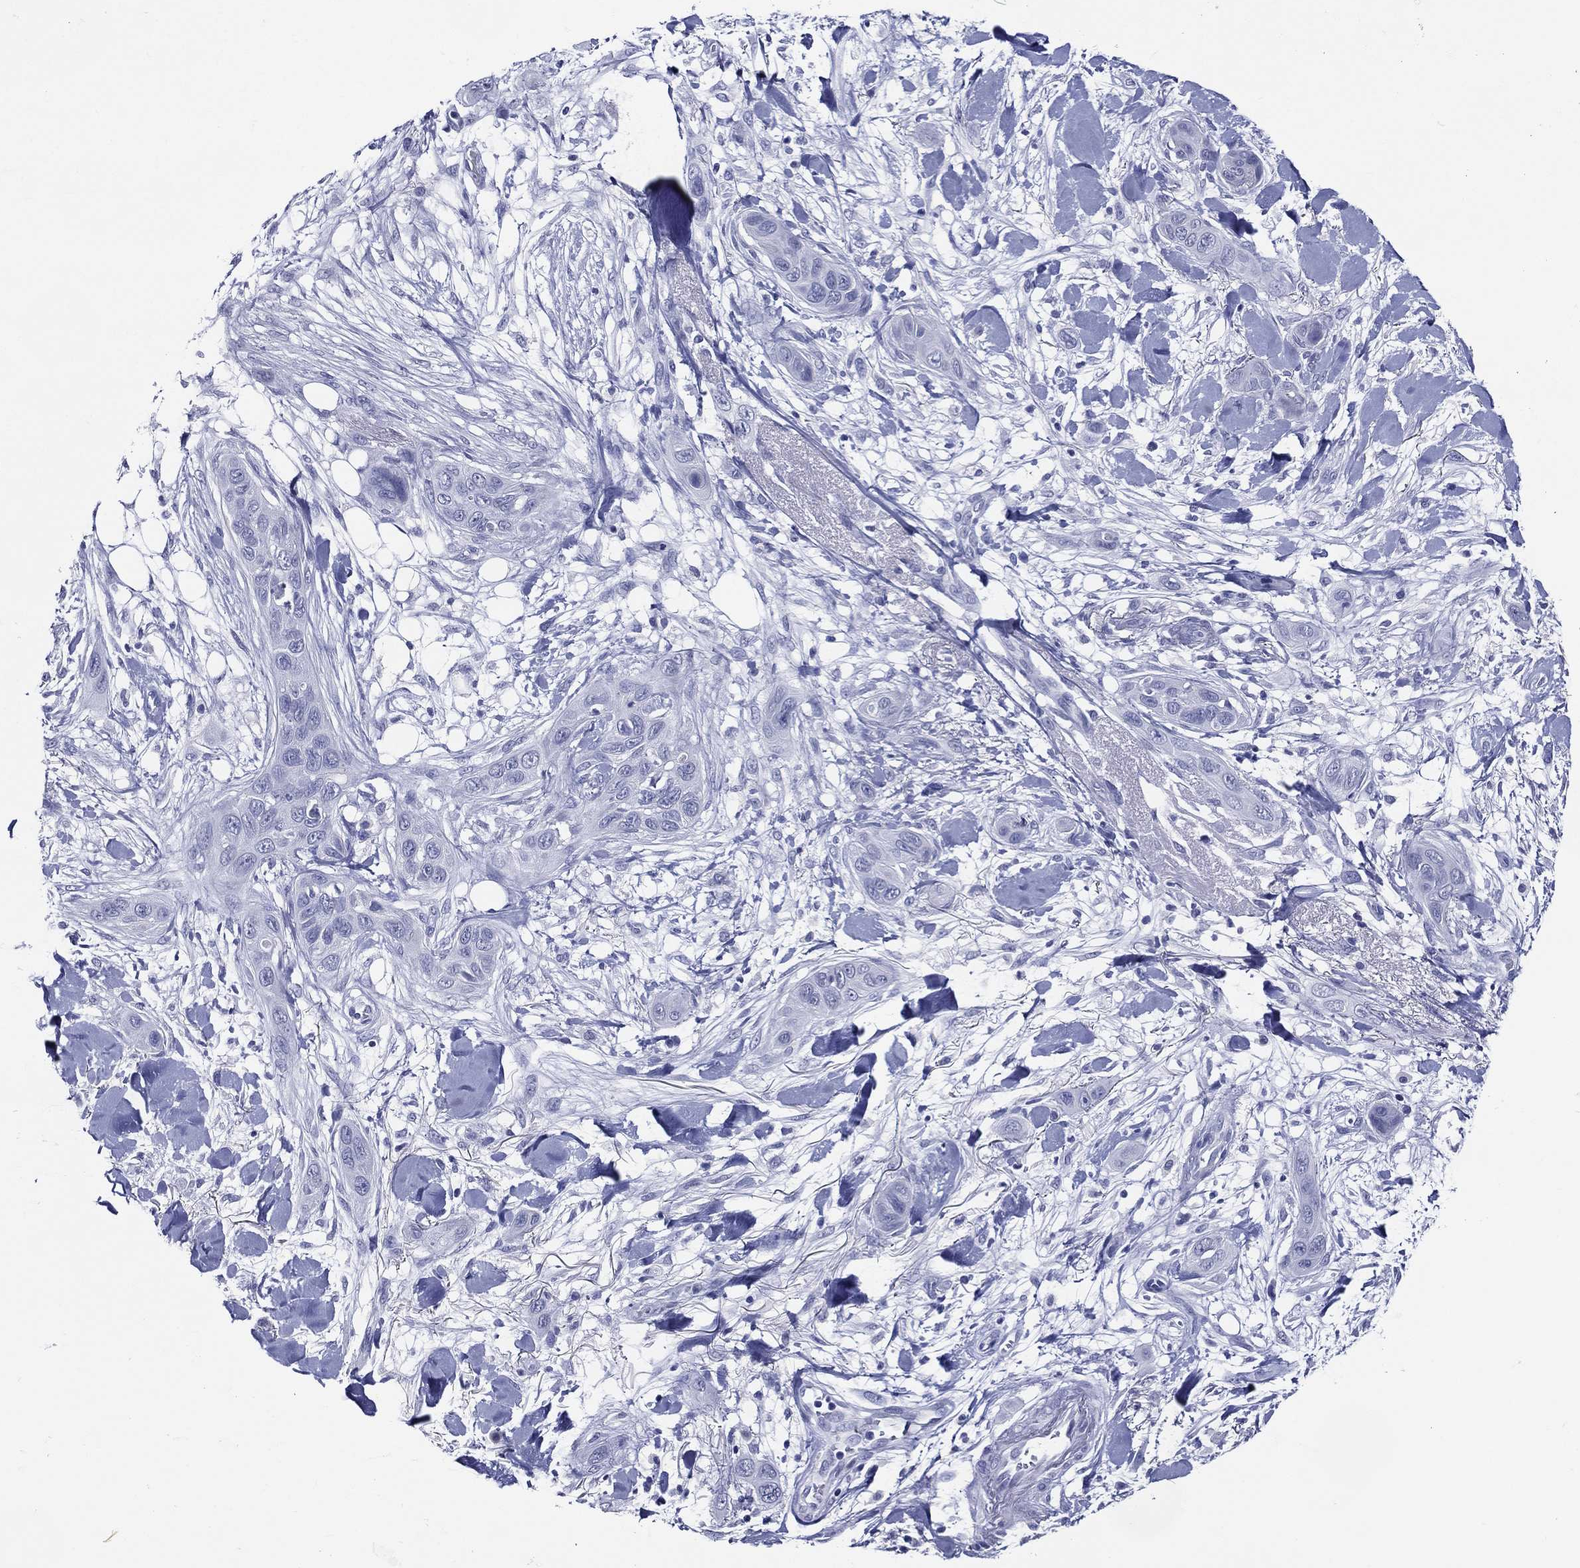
{"staining": {"intensity": "negative", "quantity": "none", "location": "none"}, "tissue": "skin cancer", "cell_type": "Tumor cells", "image_type": "cancer", "snomed": [{"axis": "morphology", "description": "Squamous cell carcinoma, NOS"}, {"axis": "topography", "description": "Skin"}], "caption": "Immunohistochemical staining of skin squamous cell carcinoma reveals no significant staining in tumor cells.", "gene": "ACE2", "patient": {"sex": "male", "age": 78}}